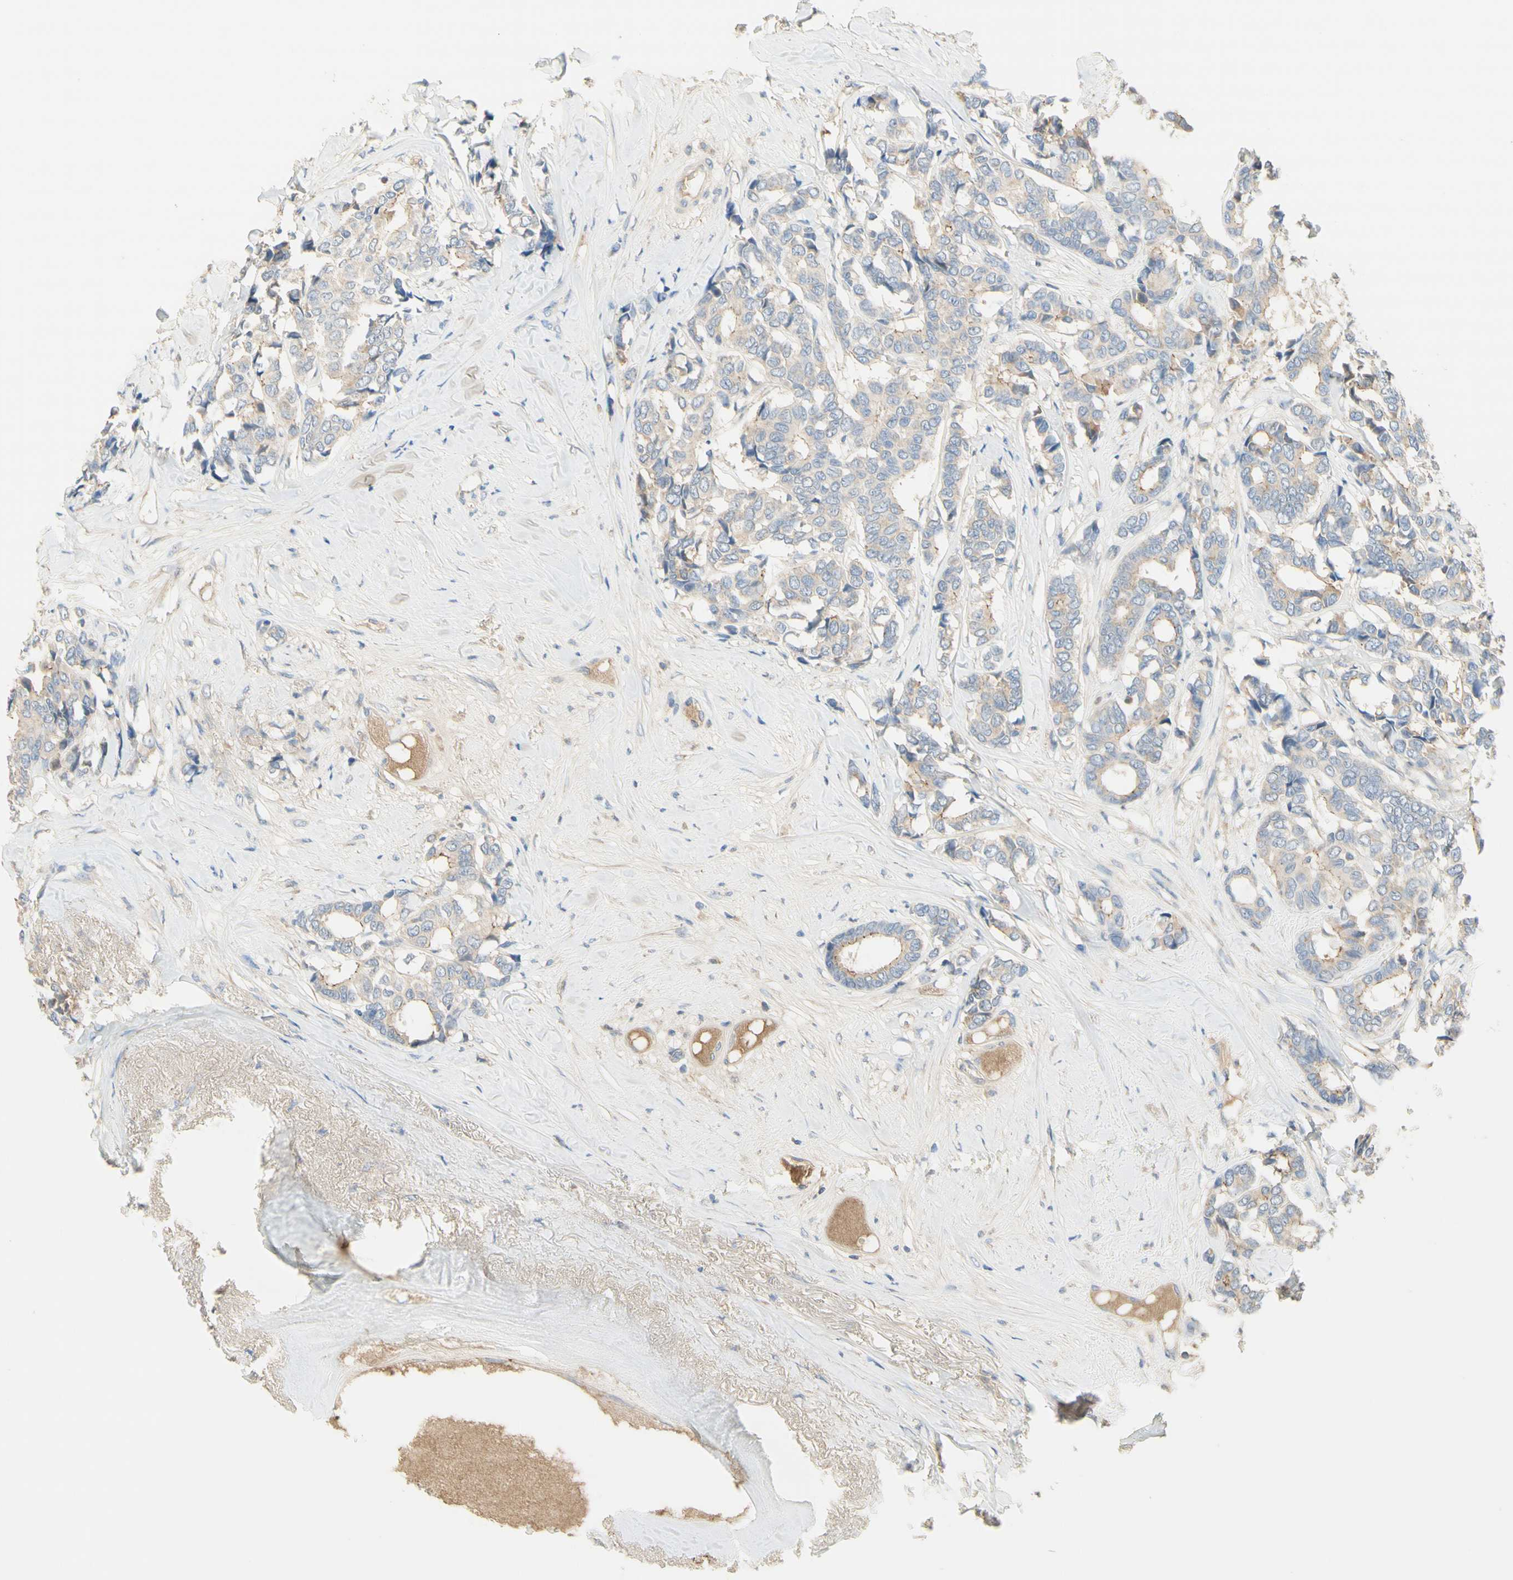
{"staining": {"intensity": "weak", "quantity": ">75%", "location": "cytoplasmic/membranous"}, "tissue": "breast cancer", "cell_type": "Tumor cells", "image_type": "cancer", "snomed": [{"axis": "morphology", "description": "Duct carcinoma"}, {"axis": "topography", "description": "Breast"}], "caption": "Breast cancer (intraductal carcinoma) was stained to show a protein in brown. There is low levels of weak cytoplasmic/membranous staining in approximately >75% of tumor cells.", "gene": "NECTIN4", "patient": {"sex": "female", "age": 87}}